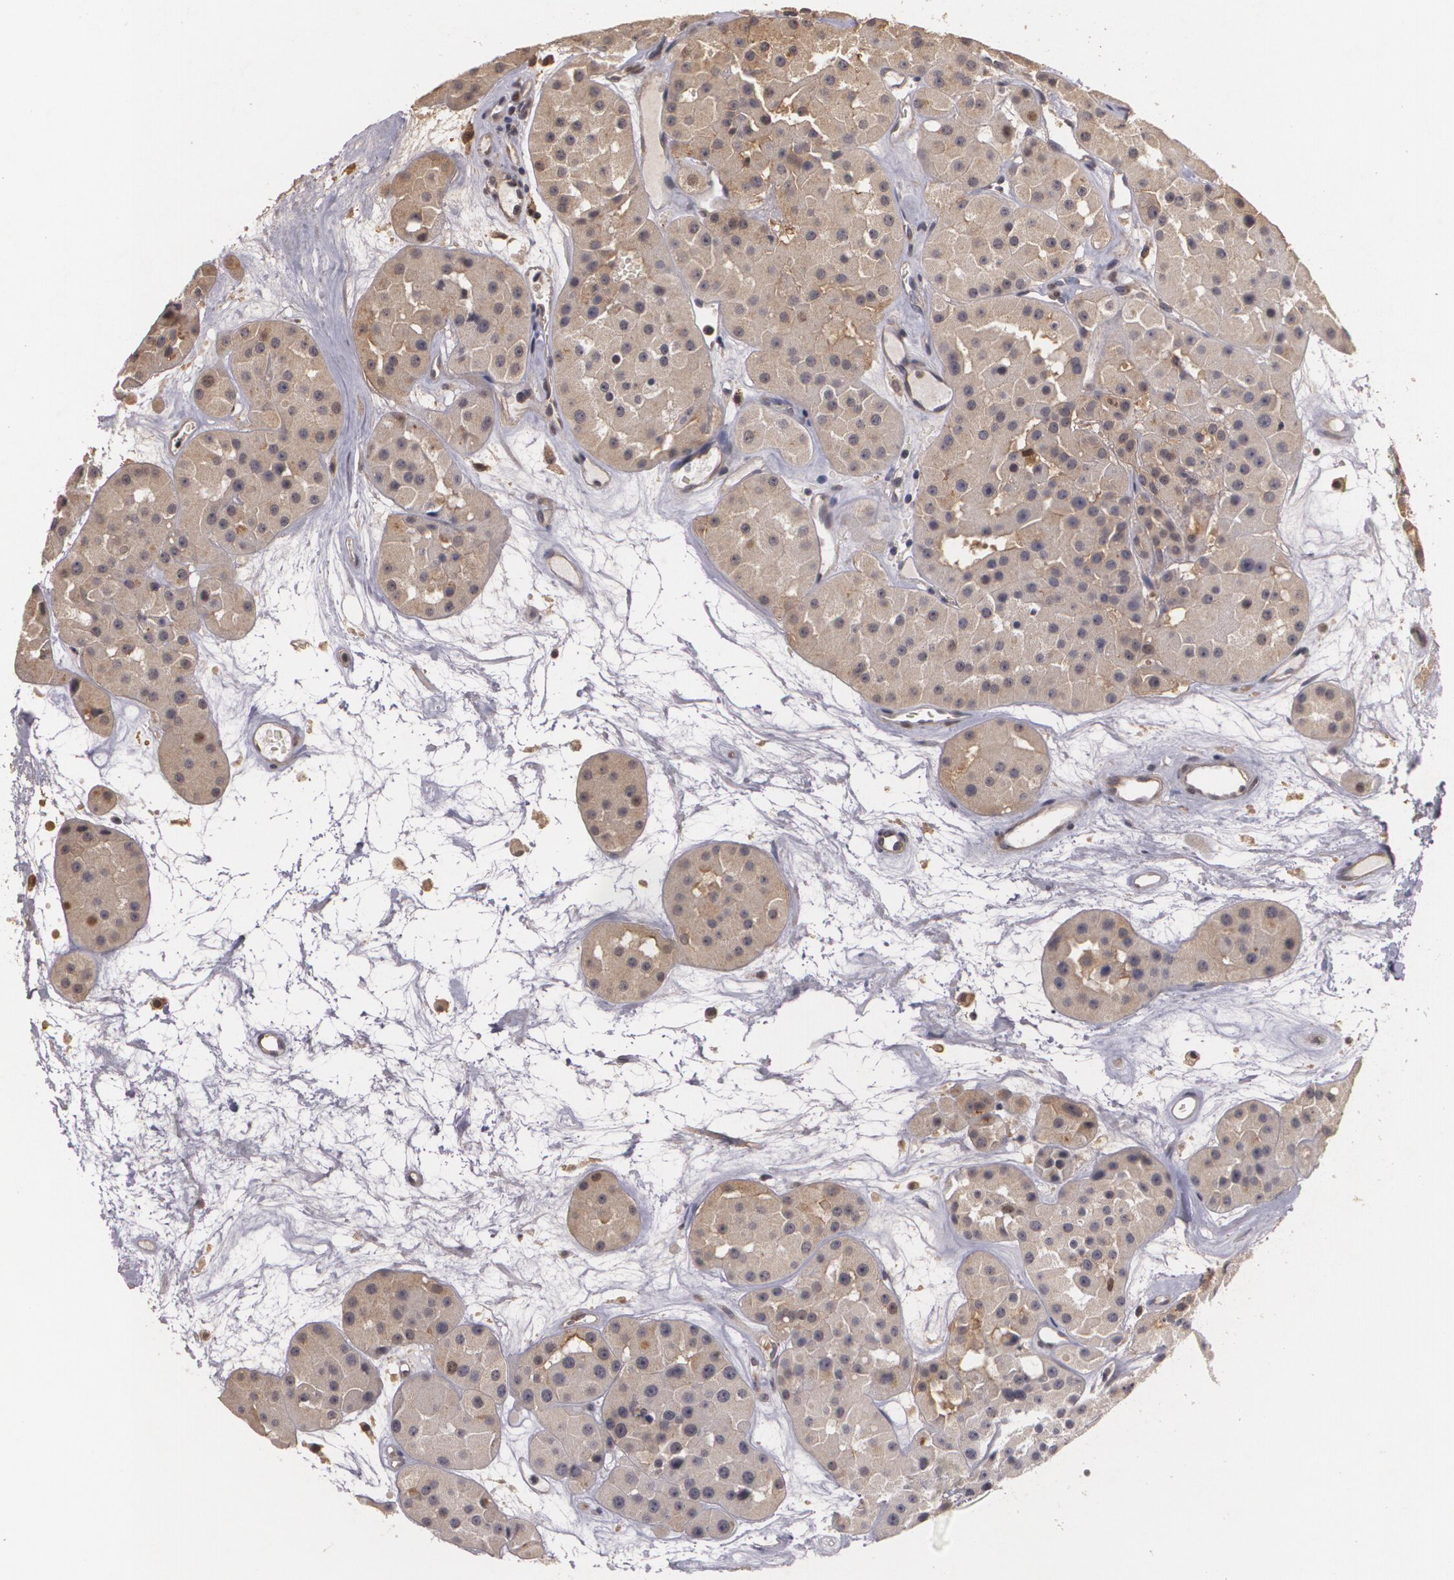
{"staining": {"intensity": "weak", "quantity": "25%-75%", "location": "cytoplasmic/membranous,nuclear"}, "tissue": "renal cancer", "cell_type": "Tumor cells", "image_type": "cancer", "snomed": [{"axis": "morphology", "description": "Adenocarcinoma, uncertain malignant potential"}, {"axis": "topography", "description": "Kidney"}], "caption": "Protein staining reveals weak cytoplasmic/membranous and nuclear staining in about 25%-75% of tumor cells in renal adenocarcinoma,  uncertain malignant potential.", "gene": "BRCA1", "patient": {"sex": "male", "age": 63}}